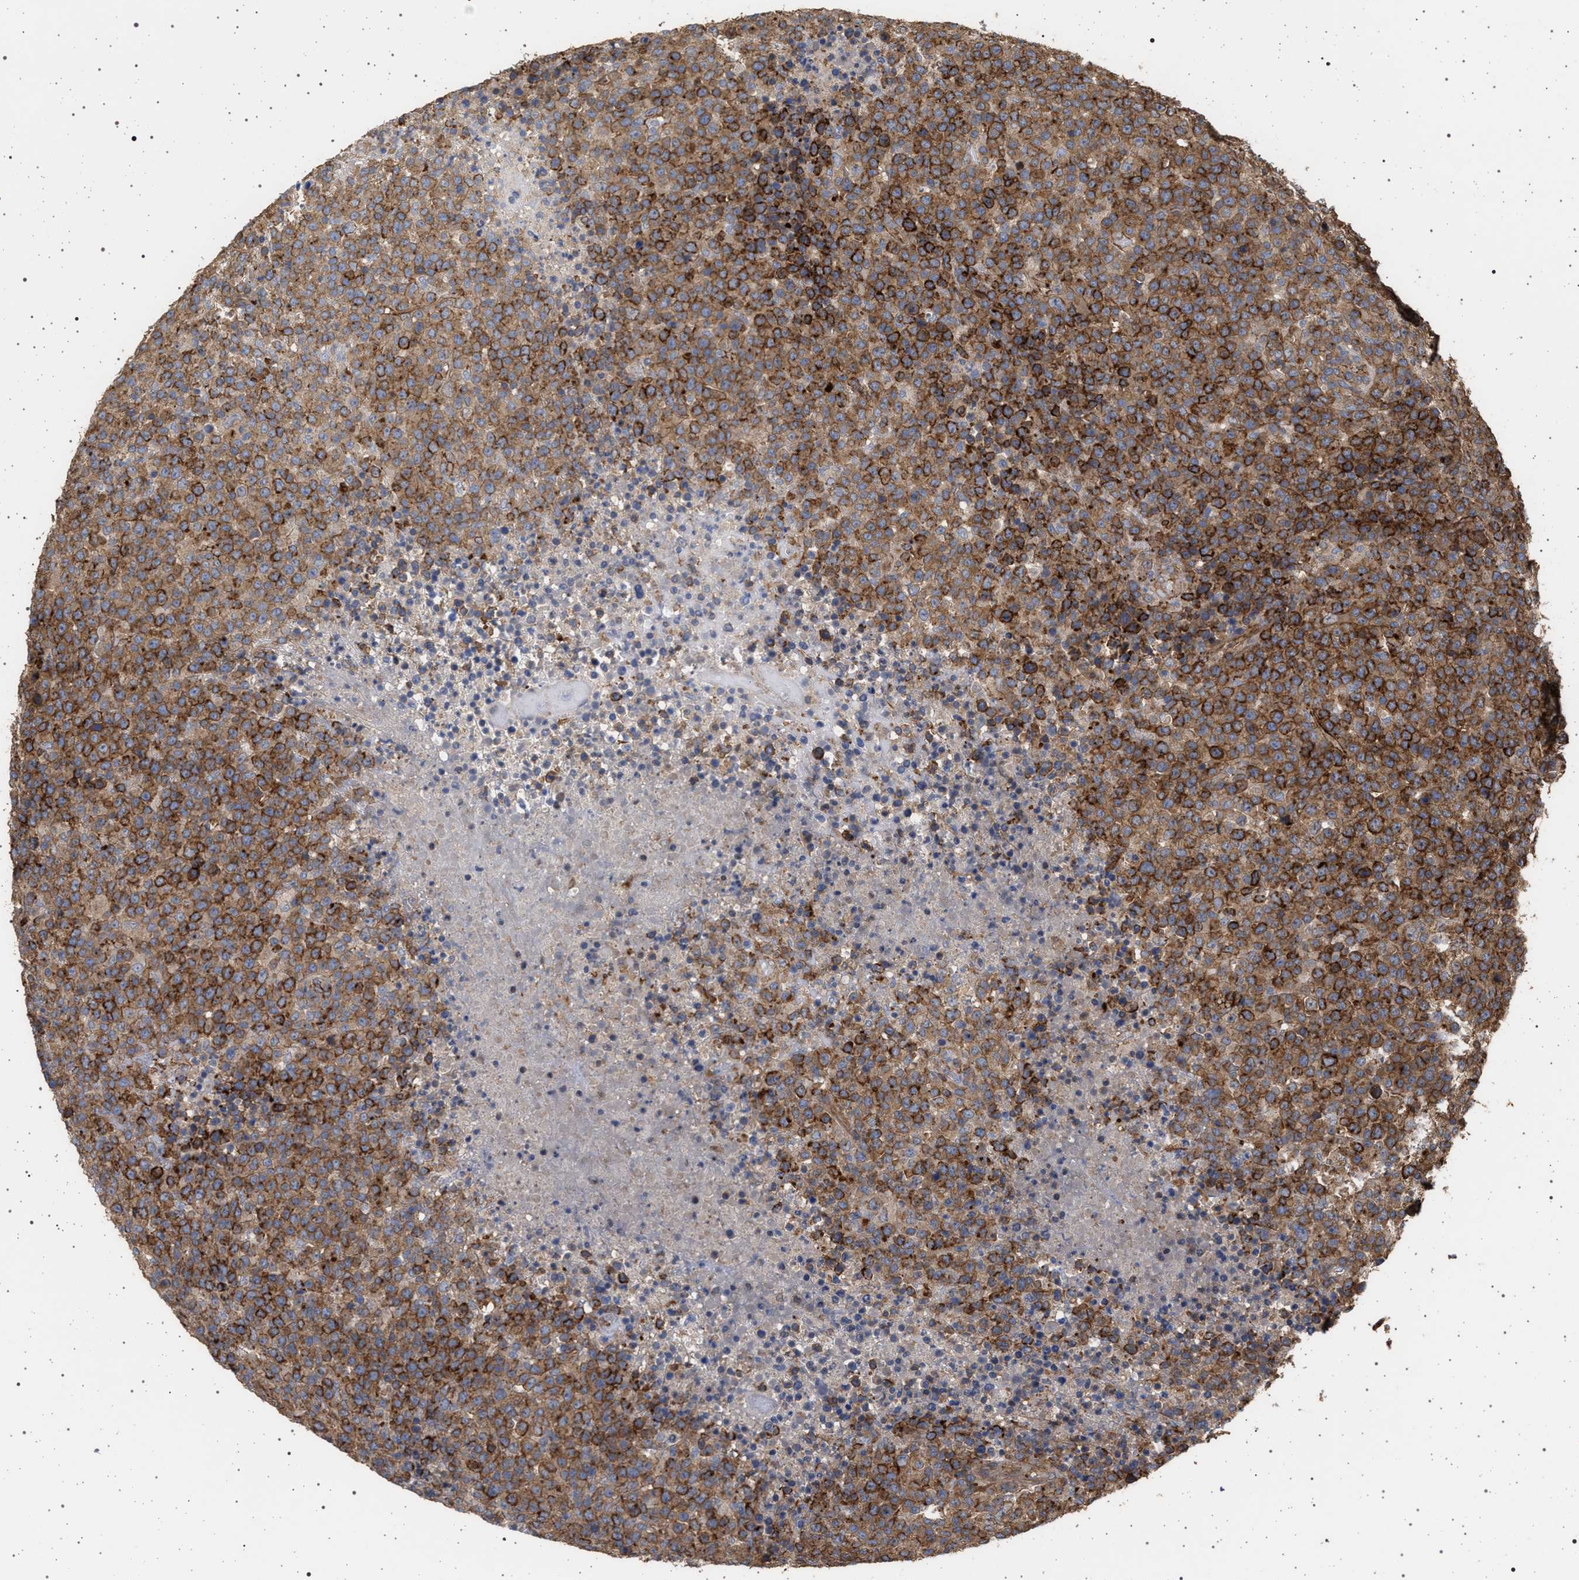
{"staining": {"intensity": "strong", "quantity": ">75%", "location": "cytoplasmic/membranous"}, "tissue": "lymphoma", "cell_type": "Tumor cells", "image_type": "cancer", "snomed": [{"axis": "morphology", "description": "Malignant lymphoma, non-Hodgkin's type, High grade"}, {"axis": "topography", "description": "Lymph node"}], "caption": "This image exhibits IHC staining of human malignant lymphoma, non-Hodgkin's type (high-grade), with high strong cytoplasmic/membranous staining in about >75% of tumor cells.", "gene": "IFT20", "patient": {"sex": "male", "age": 13}}